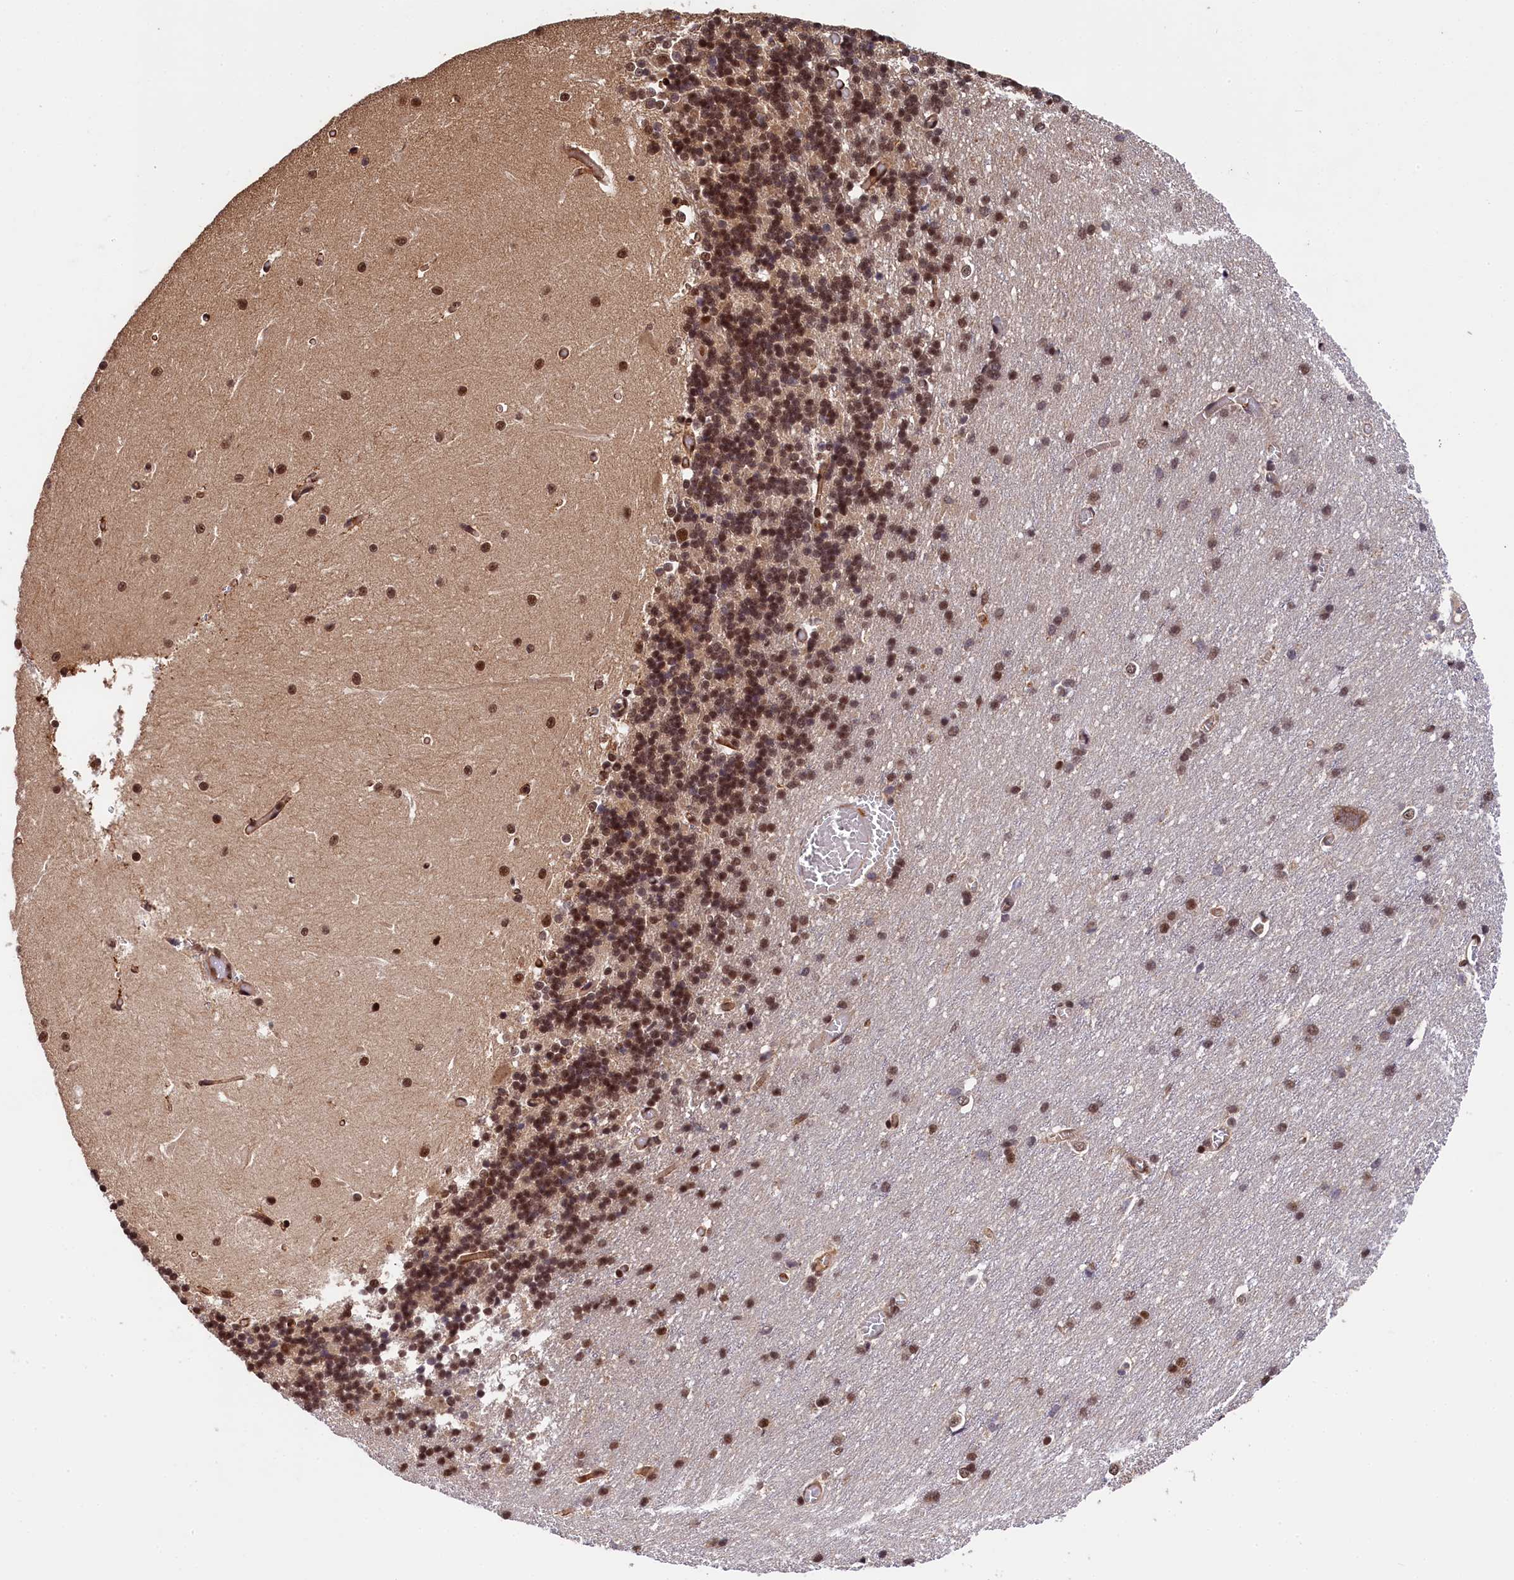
{"staining": {"intensity": "strong", "quantity": "25%-75%", "location": "nuclear"}, "tissue": "cerebellum", "cell_type": "Cells in granular layer", "image_type": "normal", "snomed": [{"axis": "morphology", "description": "Normal tissue, NOS"}, {"axis": "topography", "description": "Cerebellum"}], "caption": "The photomicrograph demonstrates immunohistochemical staining of normal cerebellum. There is strong nuclear staining is identified in approximately 25%-75% of cells in granular layer. The protein is stained brown, and the nuclei are stained in blue (DAB IHC with brightfield microscopy, high magnification).", "gene": "ADIG", "patient": {"sex": "male", "age": 37}}